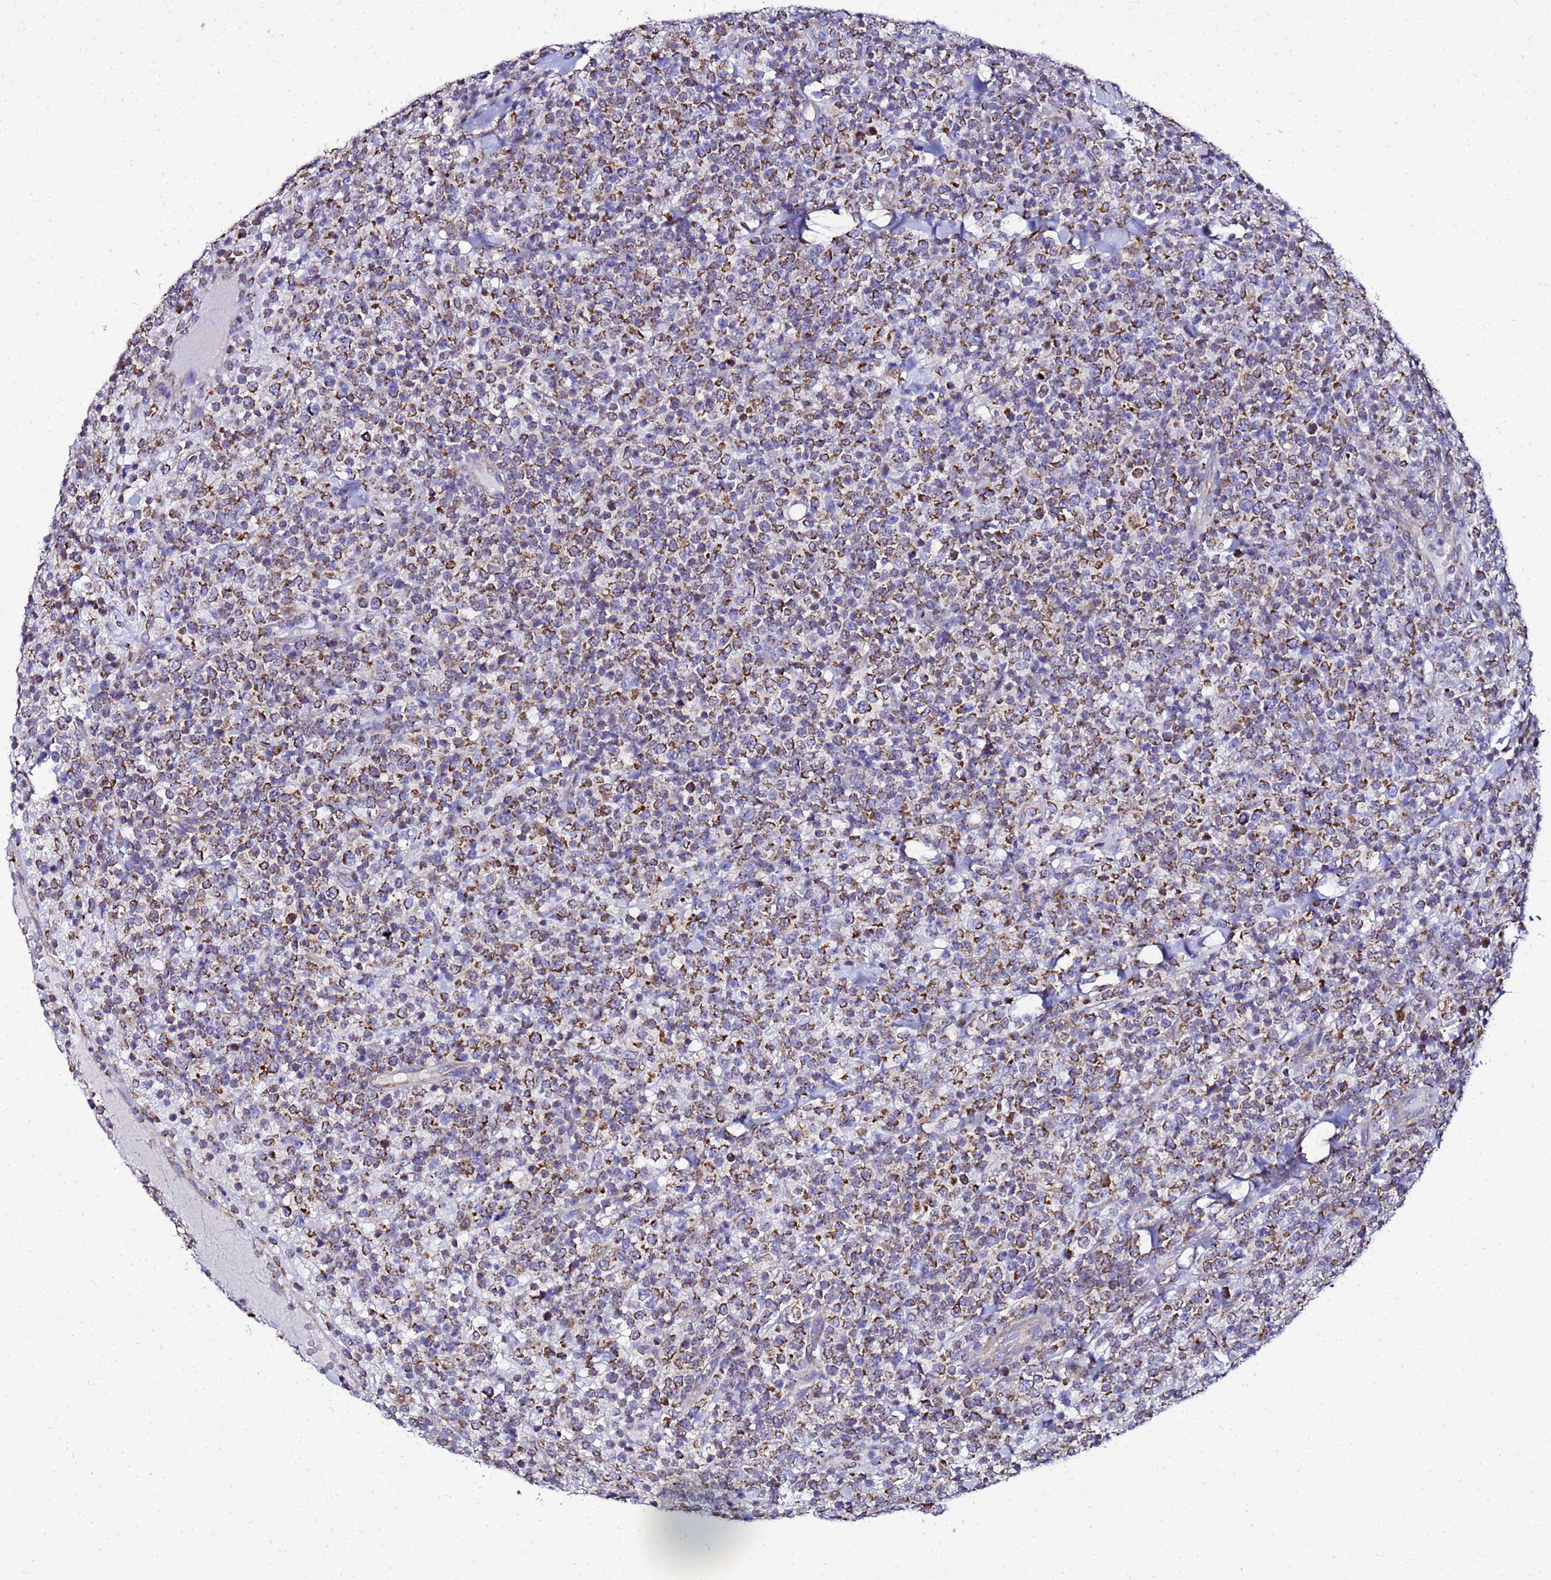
{"staining": {"intensity": "moderate", "quantity": ">75%", "location": "cytoplasmic/membranous"}, "tissue": "lymphoma", "cell_type": "Tumor cells", "image_type": "cancer", "snomed": [{"axis": "morphology", "description": "Malignant lymphoma, non-Hodgkin's type, High grade"}, {"axis": "topography", "description": "Colon"}], "caption": "Lymphoma was stained to show a protein in brown. There is medium levels of moderate cytoplasmic/membranous staining in about >75% of tumor cells.", "gene": "HIGD2A", "patient": {"sex": "female", "age": 53}}